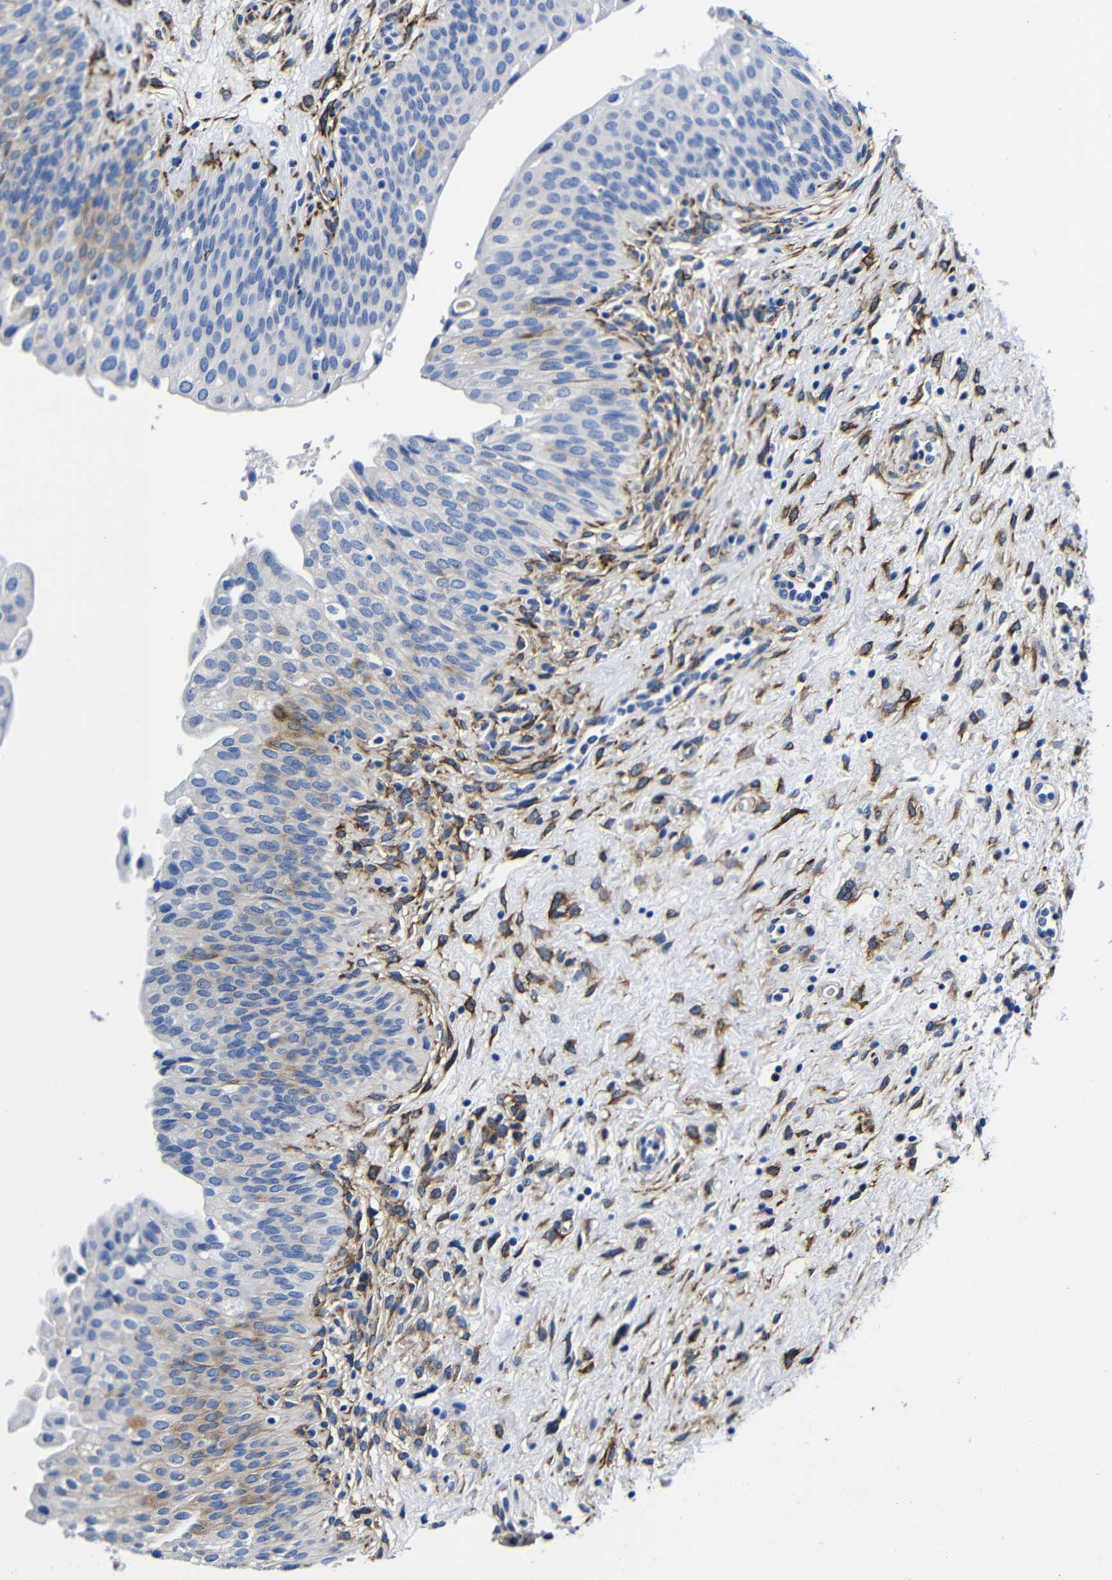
{"staining": {"intensity": "weak", "quantity": "<25%", "location": "cytoplasmic/membranous"}, "tissue": "urinary bladder", "cell_type": "Urothelial cells", "image_type": "normal", "snomed": [{"axis": "morphology", "description": "Normal tissue, NOS"}, {"axis": "topography", "description": "Urinary bladder"}], "caption": "High power microscopy photomicrograph of an immunohistochemistry image of unremarkable urinary bladder, revealing no significant positivity in urothelial cells. (Brightfield microscopy of DAB IHC at high magnification).", "gene": "LRIG1", "patient": {"sex": "male", "age": 46}}